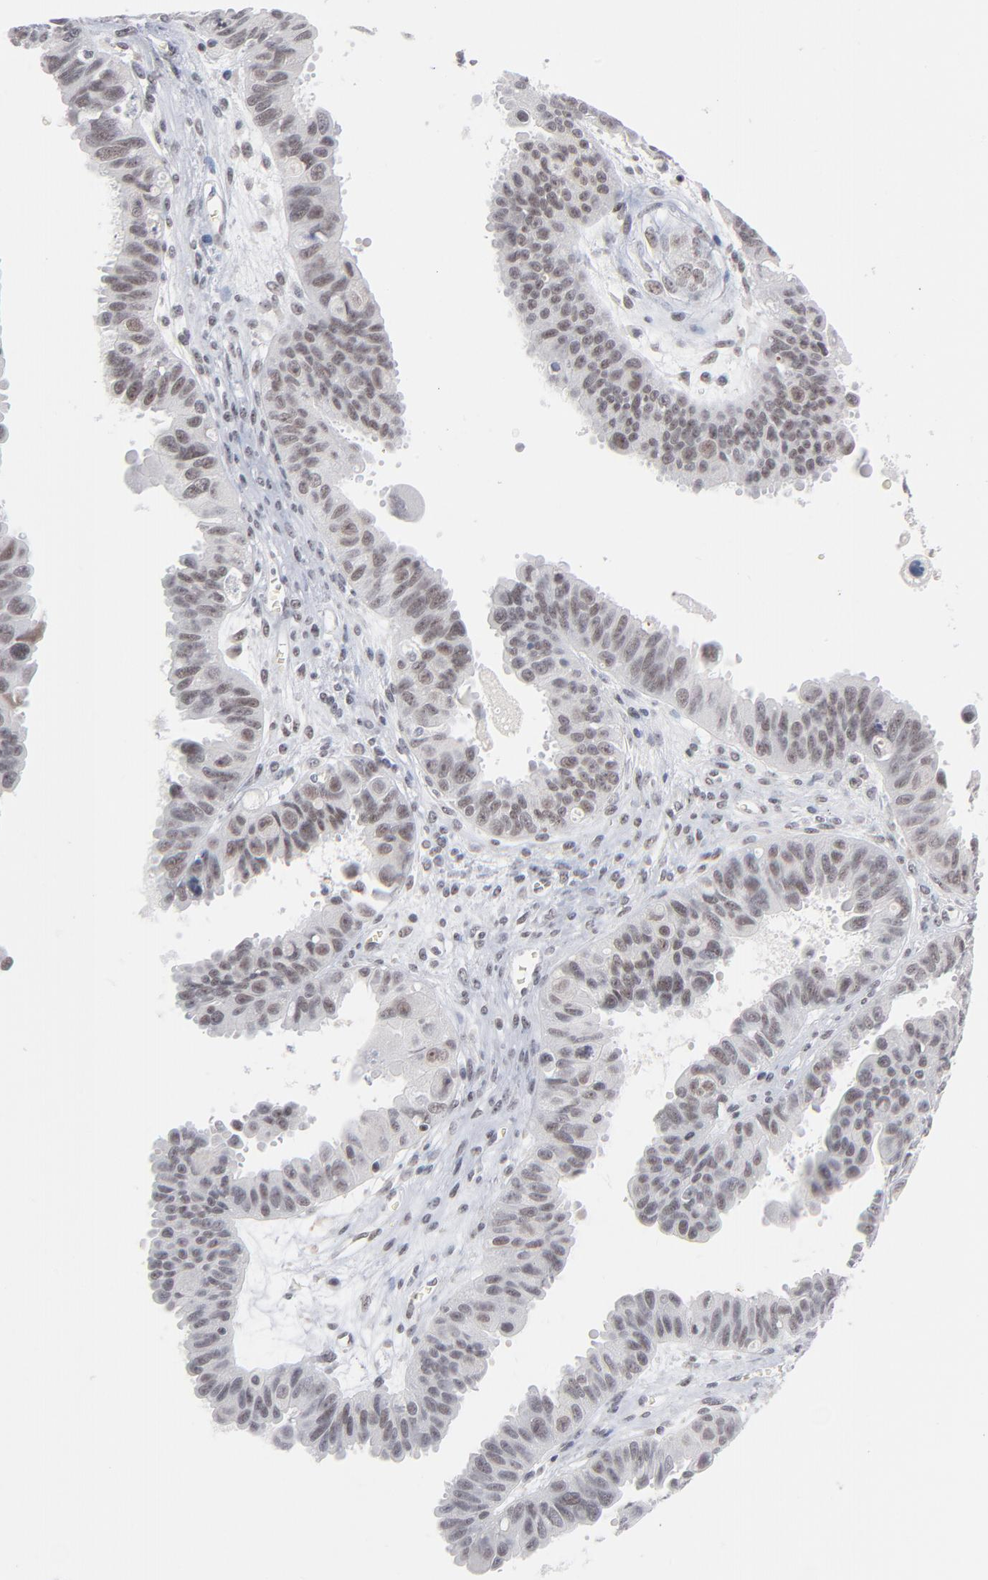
{"staining": {"intensity": "weak", "quantity": "25%-75%", "location": "nuclear"}, "tissue": "ovarian cancer", "cell_type": "Tumor cells", "image_type": "cancer", "snomed": [{"axis": "morphology", "description": "Carcinoma, endometroid"}, {"axis": "topography", "description": "Ovary"}], "caption": "High-power microscopy captured an IHC photomicrograph of endometroid carcinoma (ovarian), revealing weak nuclear staining in about 25%-75% of tumor cells.", "gene": "ZNF143", "patient": {"sex": "female", "age": 85}}